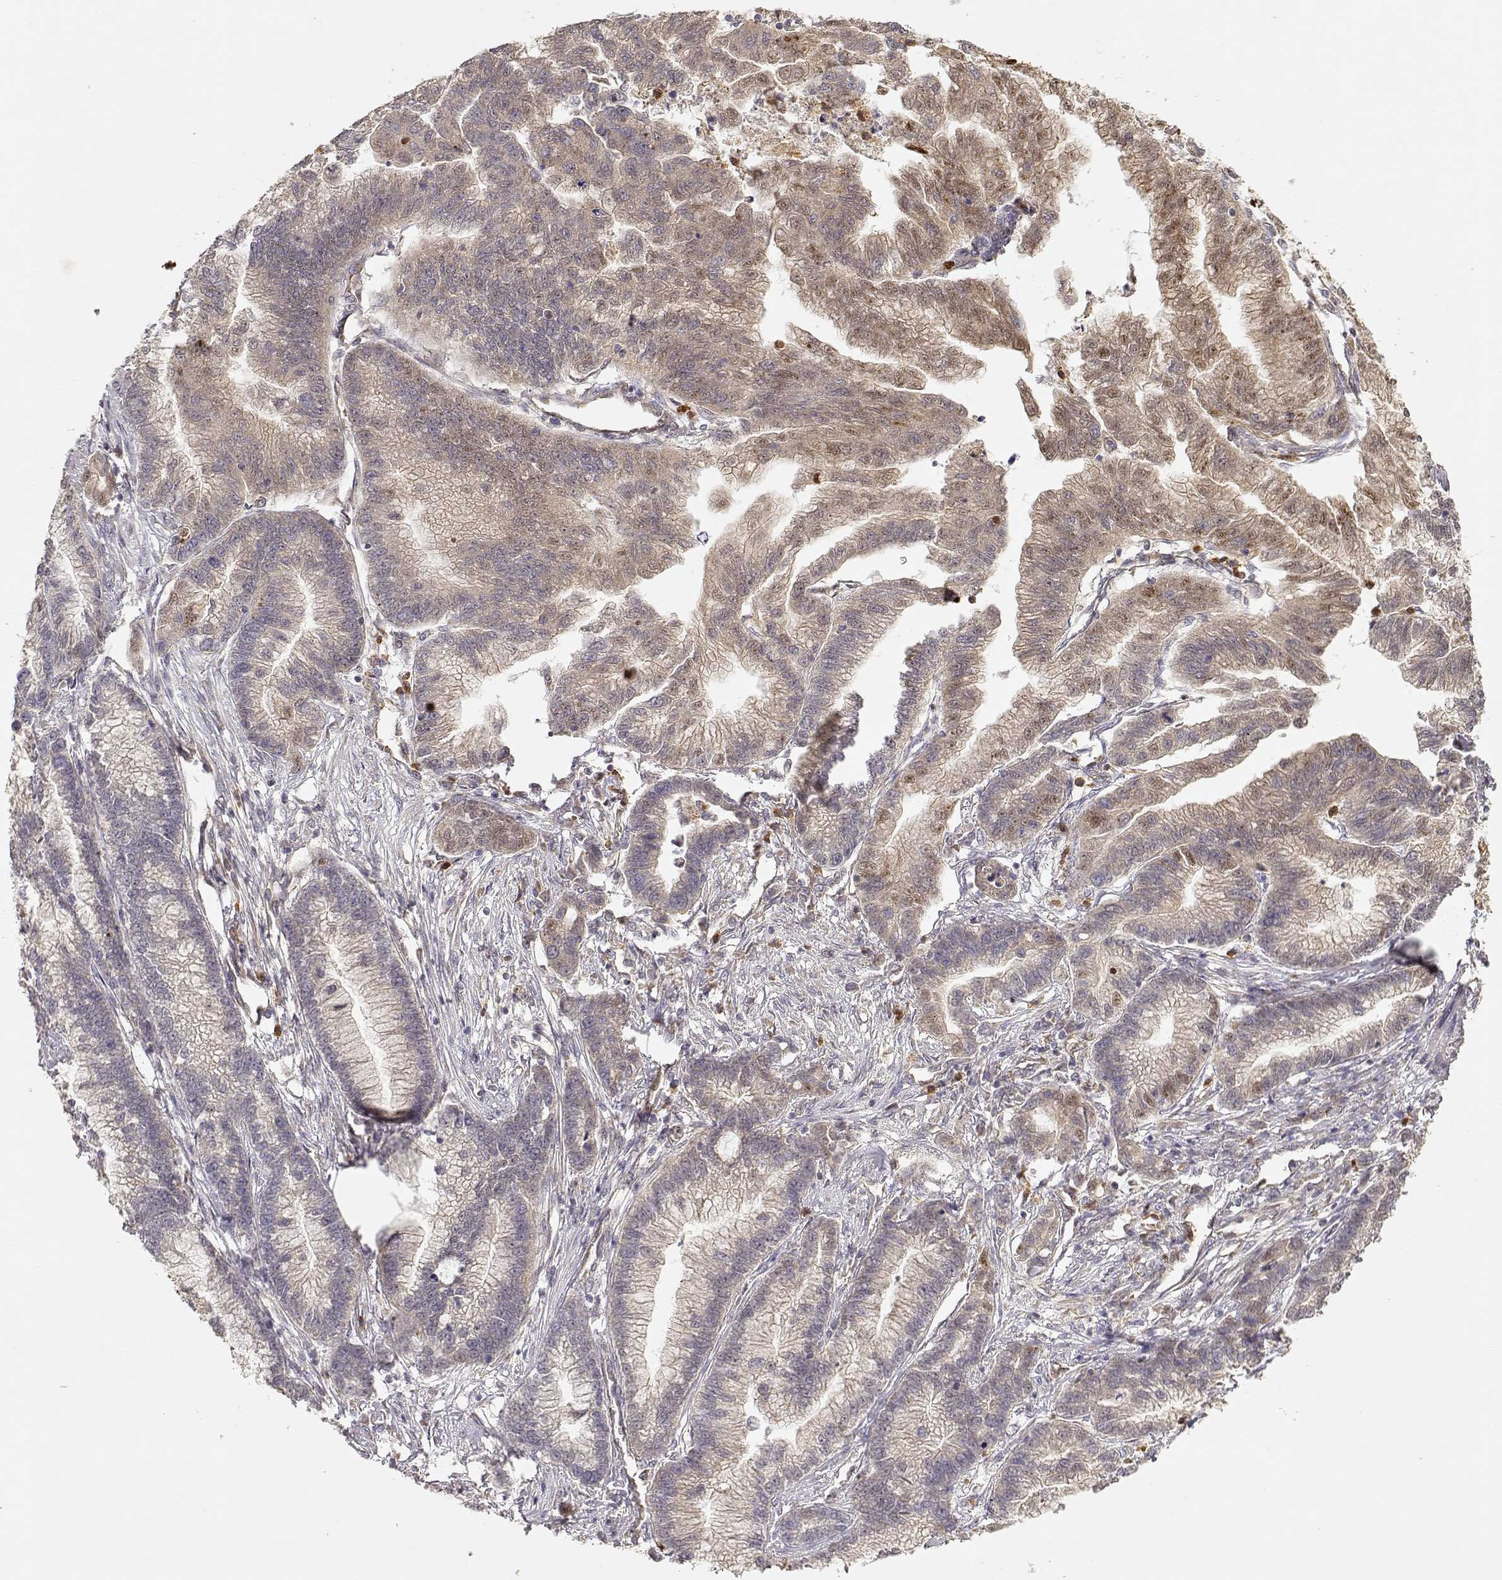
{"staining": {"intensity": "weak", "quantity": ">75%", "location": "cytoplasmic/membranous"}, "tissue": "stomach cancer", "cell_type": "Tumor cells", "image_type": "cancer", "snomed": [{"axis": "morphology", "description": "Adenocarcinoma, NOS"}, {"axis": "topography", "description": "Stomach"}], "caption": "Immunohistochemistry of human adenocarcinoma (stomach) shows low levels of weak cytoplasmic/membranous staining in approximately >75% of tumor cells.", "gene": "CDK5RAP2", "patient": {"sex": "male", "age": 83}}